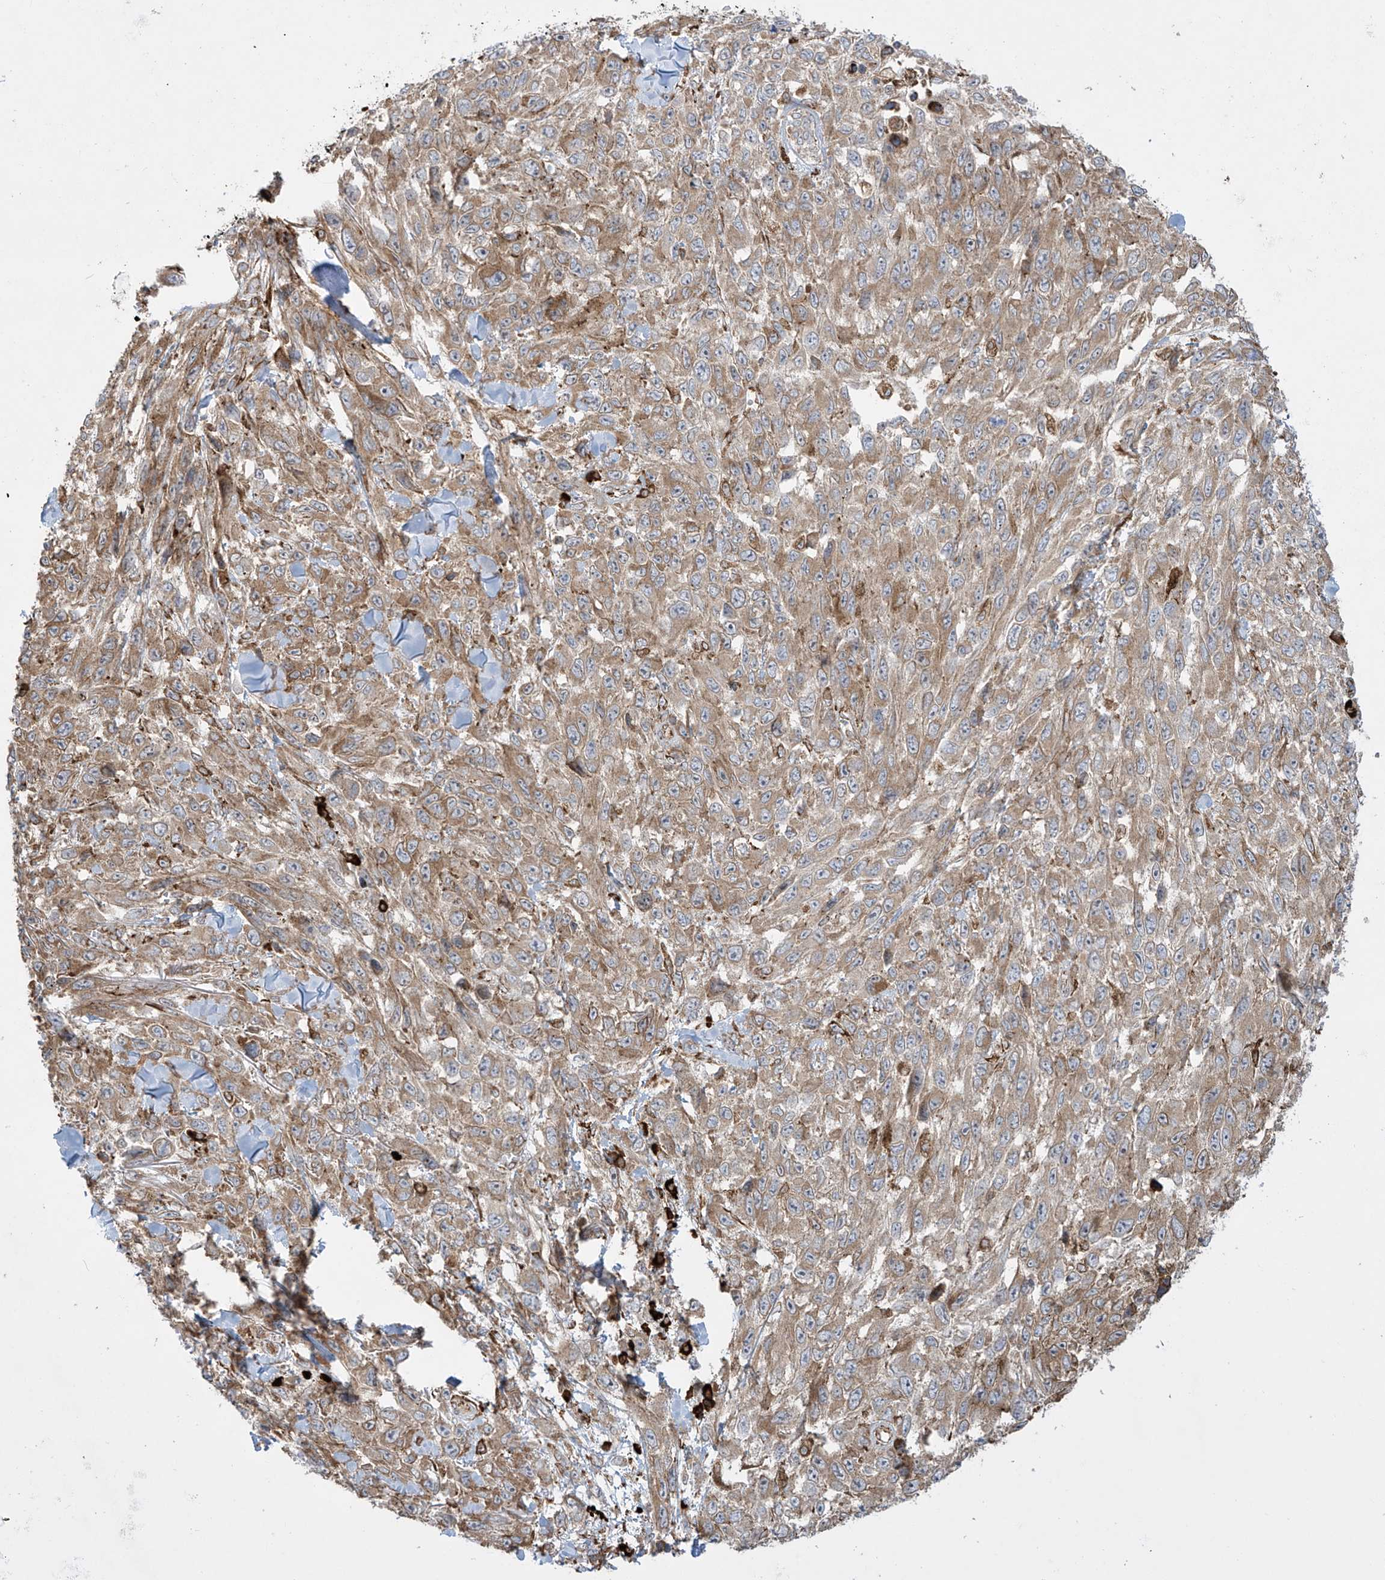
{"staining": {"intensity": "moderate", "quantity": ">75%", "location": "cytoplasmic/membranous"}, "tissue": "melanoma", "cell_type": "Tumor cells", "image_type": "cancer", "snomed": [{"axis": "morphology", "description": "Malignant melanoma, NOS"}, {"axis": "topography", "description": "Skin"}], "caption": "Malignant melanoma stained with a brown dye demonstrates moderate cytoplasmic/membranous positive staining in approximately >75% of tumor cells.", "gene": "MX1", "patient": {"sex": "female", "age": 96}}